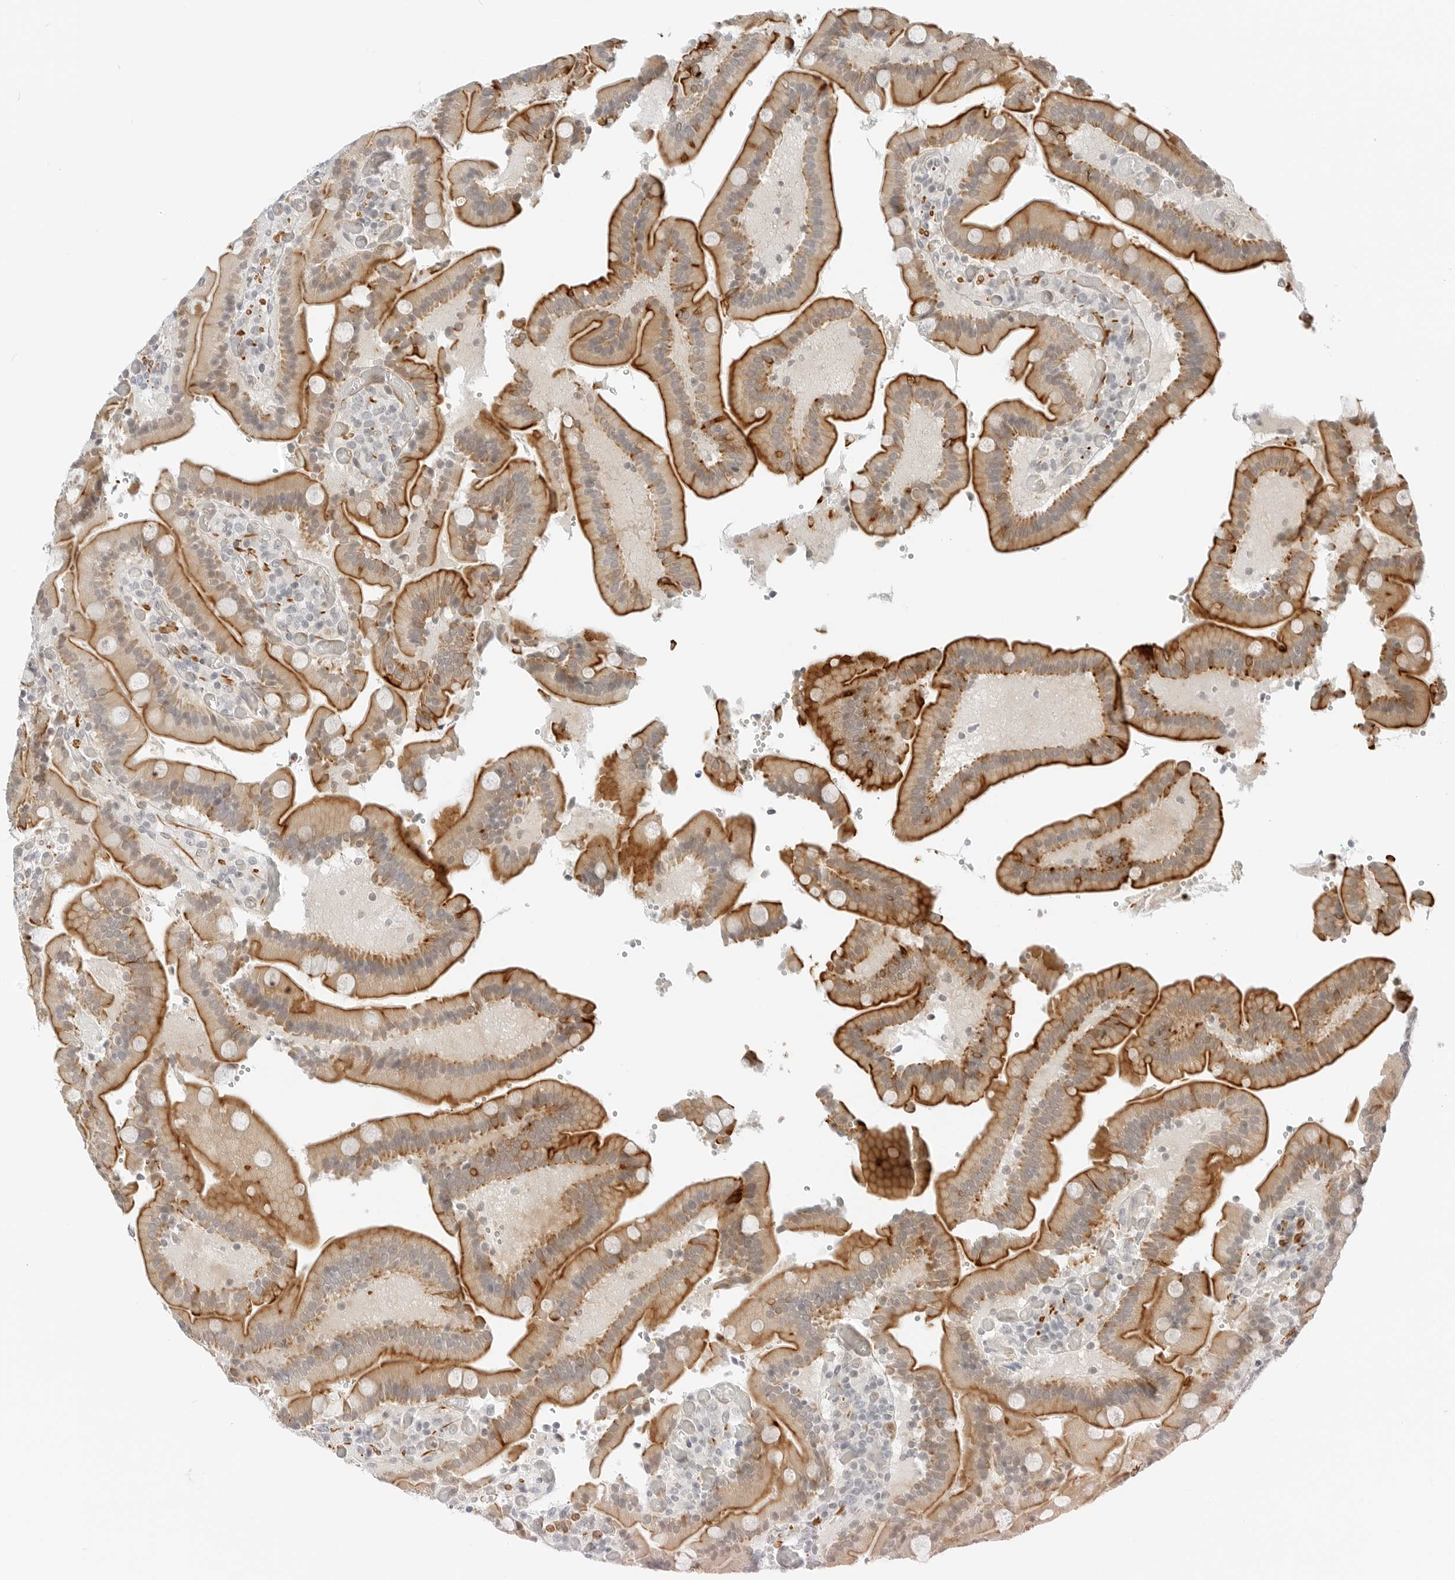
{"staining": {"intensity": "strong", "quantity": "25%-75%", "location": "cytoplasmic/membranous"}, "tissue": "duodenum", "cell_type": "Glandular cells", "image_type": "normal", "snomed": [{"axis": "morphology", "description": "Normal tissue, NOS"}, {"axis": "topography", "description": "Duodenum"}], "caption": "Immunohistochemistry photomicrograph of benign duodenum stained for a protein (brown), which demonstrates high levels of strong cytoplasmic/membranous expression in about 25%-75% of glandular cells.", "gene": "IQCC", "patient": {"sex": "female", "age": 62}}